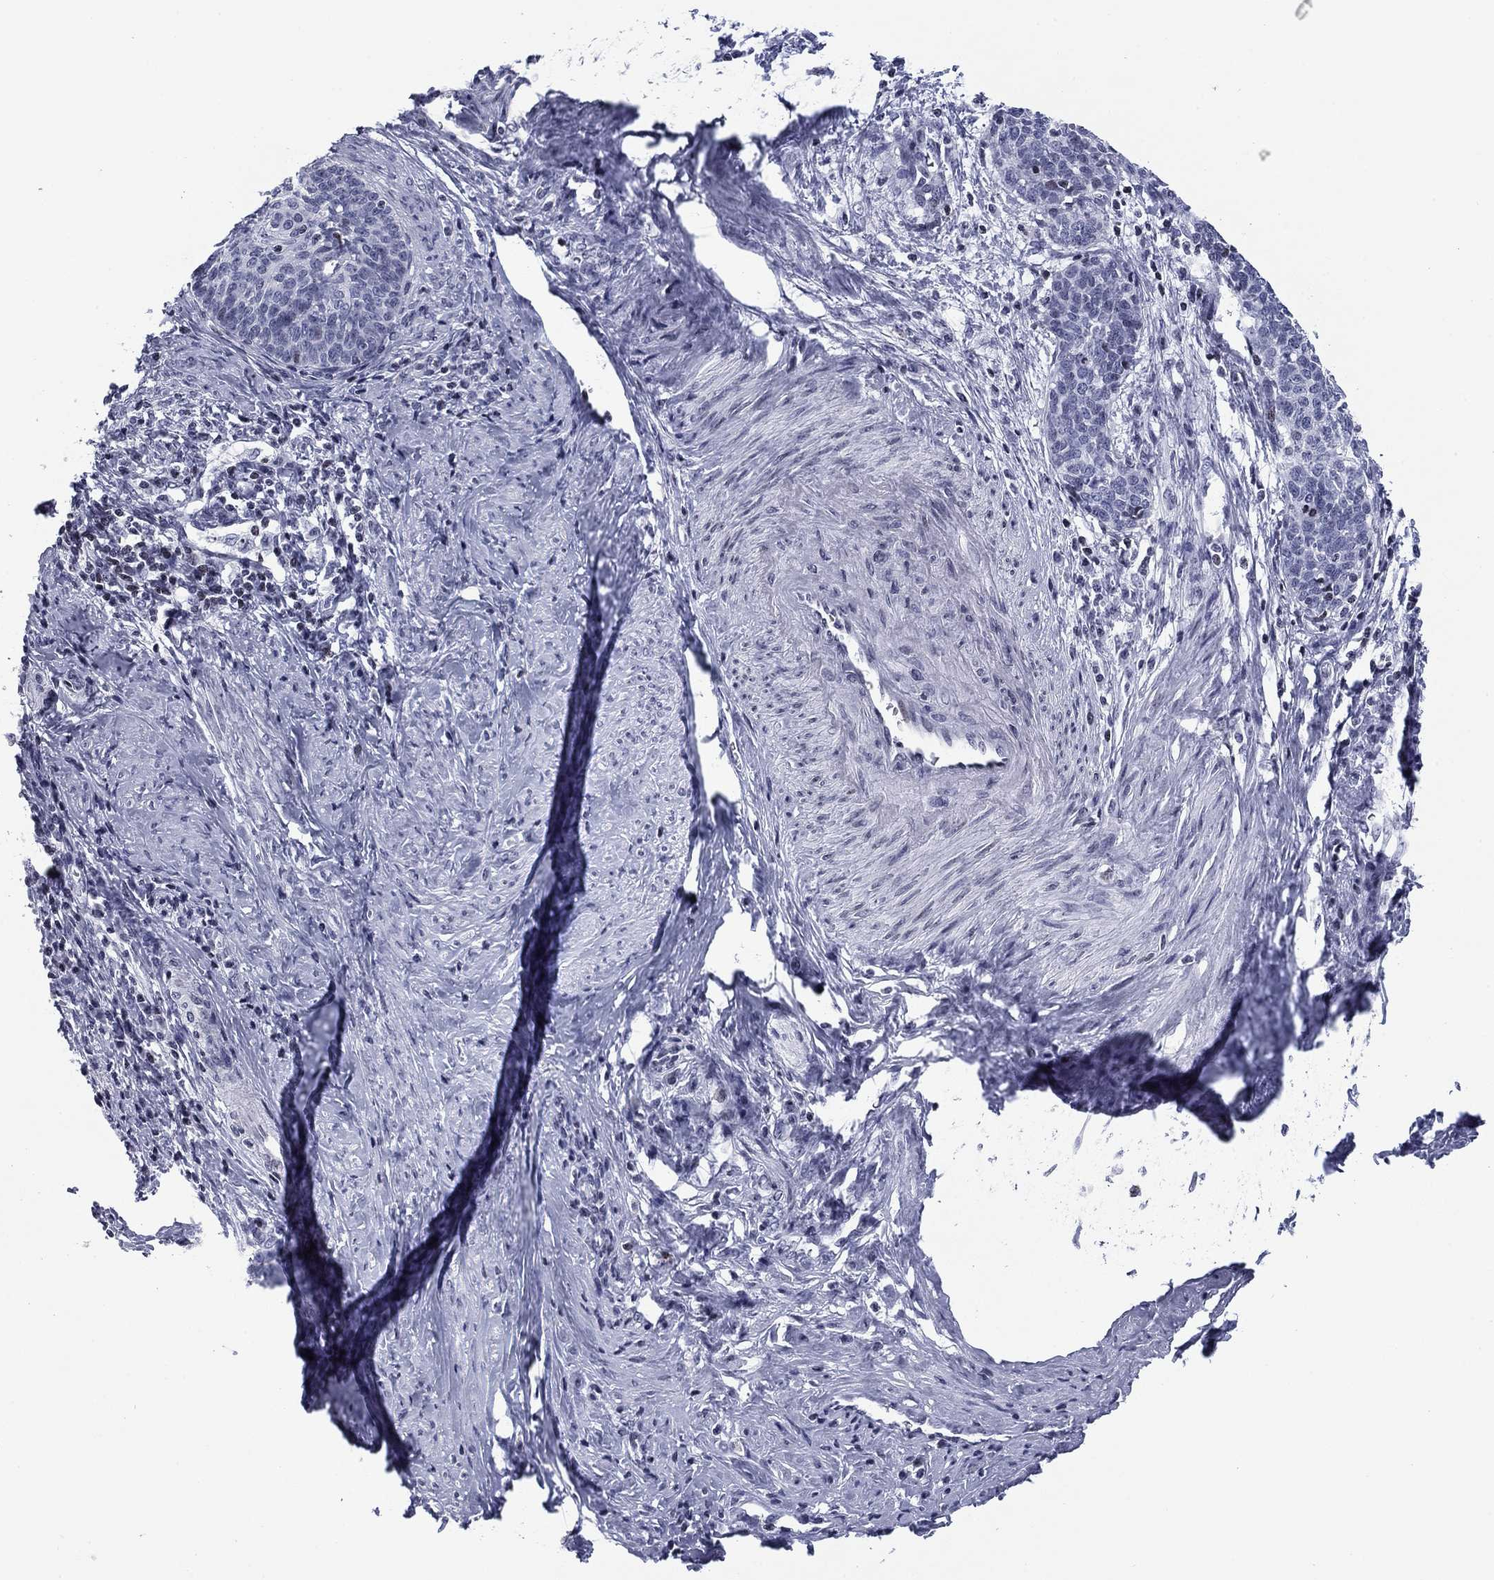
{"staining": {"intensity": "negative", "quantity": "none", "location": "none"}, "tissue": "cervical cancer", "cell_type": "Tumor cells", "image_type": "cancer", "snomed": [{"axis": "morphology", "description": "Normal tissue, NOS"}, {"axis": "morphology", "description": "Squamous cell carcinoma, NOS"}, {"axis": "topography", "description": "Cervix"}], "caption": "DAB immunohistochemical staining of human cervical cancer shows no significant staining in tumor cells. Brightfield microscopy of IHC stained with DAB (3,3'-diaminobenzidine) (brown) and hematoxylin (blue), captured at high magnification.", "gene": "CCDC144A", "patient": {"sex": "female", "age": 39}}